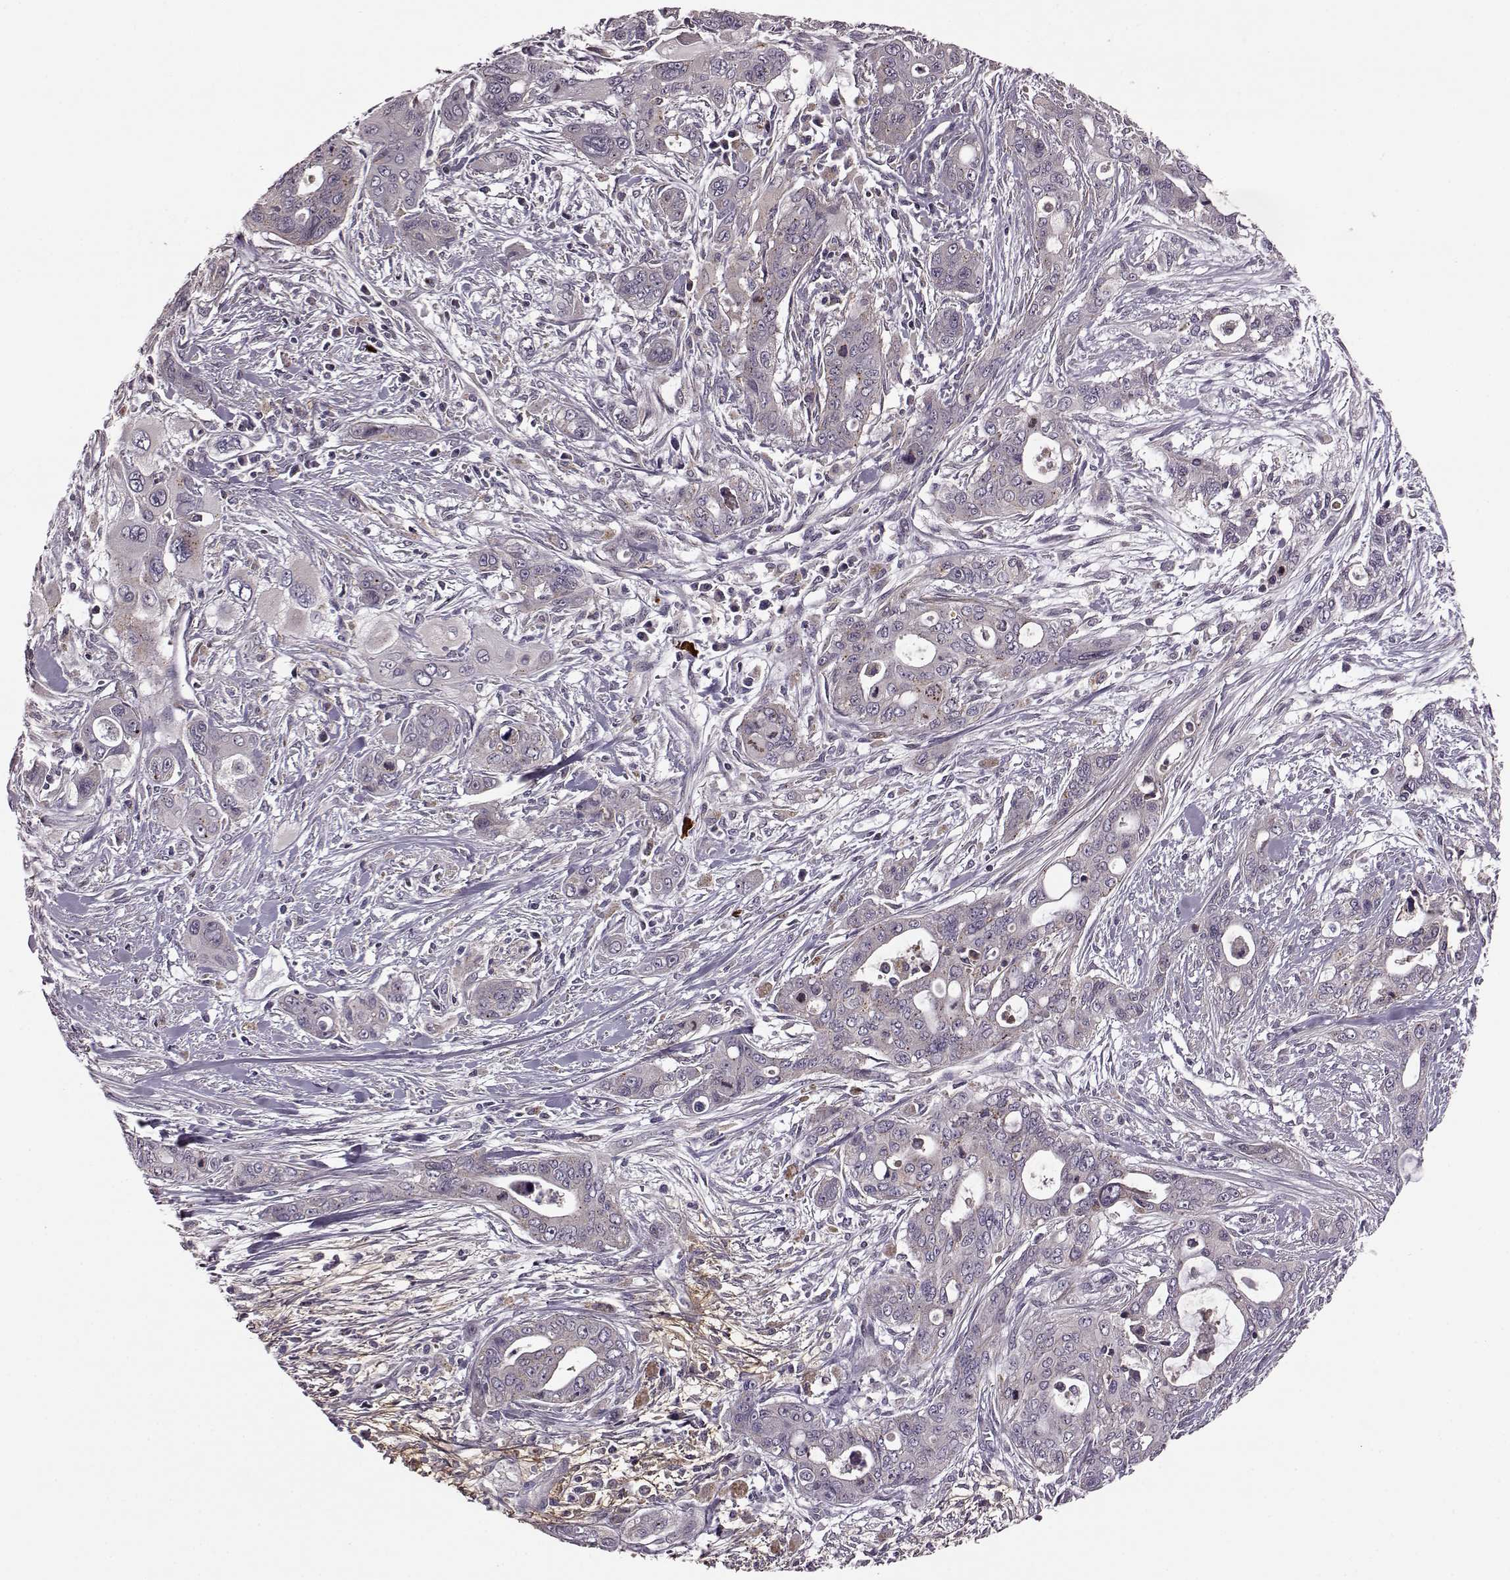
{"staining": {"intensity": "negative", "quantity": "none", "location": "none"}, "tissue": "pancreatic cancer", "cell_type": "Tumor cells", "image_type": "cancer", "snomed": [{"axis": "morphology", "description": "Adenocarcinoma, NOS"}, {"axis": "topography", "description": "Pancreas"}], "caption": "DAB immunohistochemical staining of human adenocarcinoma (pancreatic) demonstrates no significant positivity in tumor cells.", "gene": "FNIP2", "patient": {"sex": "male", "age": 47}}